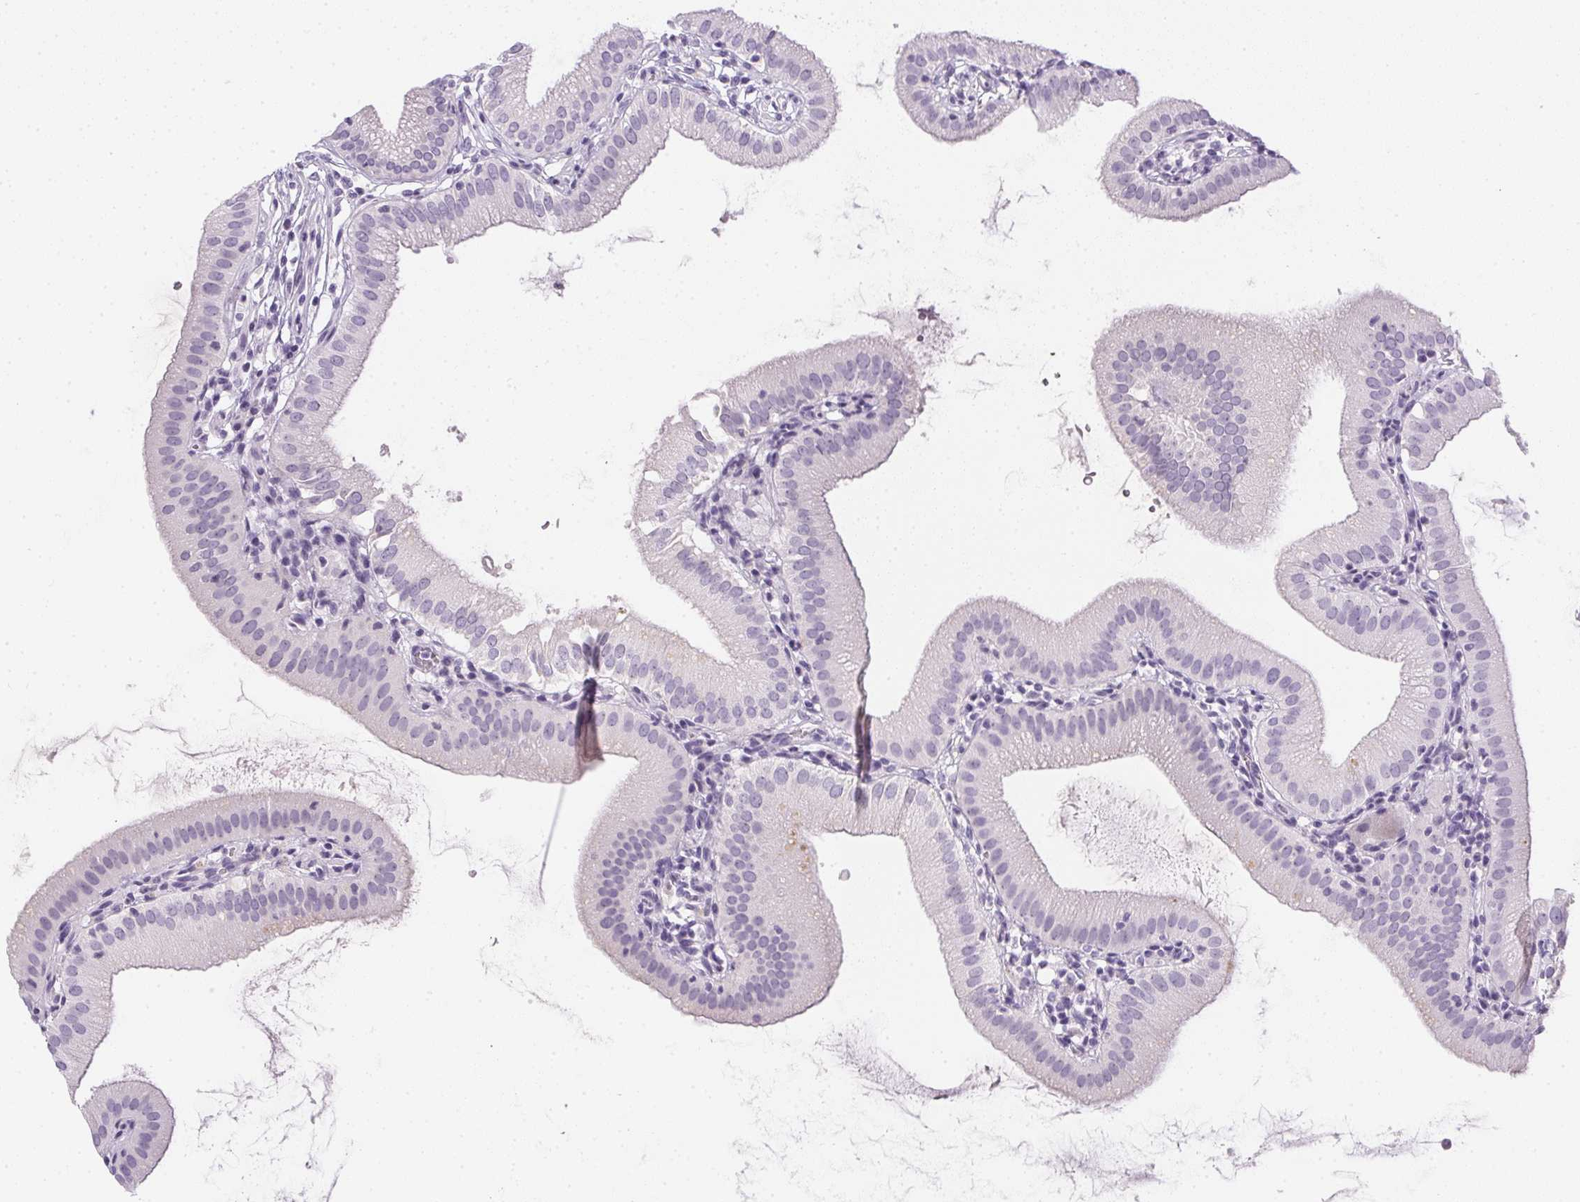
{"staining": {"intensity": "negative", "quantity": "none", "location": "none"}, "tissue": "gallbladder", "cell_type": "Glandular cells", "image_type": "normal", "snomed": [{"axis": "morphology", "description": "Normal tissue, NOS"}, {"axis": "topography", "description": "Gallbladder"}], "caption": "DAB (3,3'-diaminobenzidine) immunohistochemical staining of benign human gallbladder demonstrates no significant staining in glandular cells. (Stains: DAB (3,3'-diaminobenzidine) immunohistochemistry (IHC) with hematoxylin counter stain, Microscopy: brightfield microscopy at high magnification).", "gene": "PPY", "patient": {"sex": "female", "age": 65}}